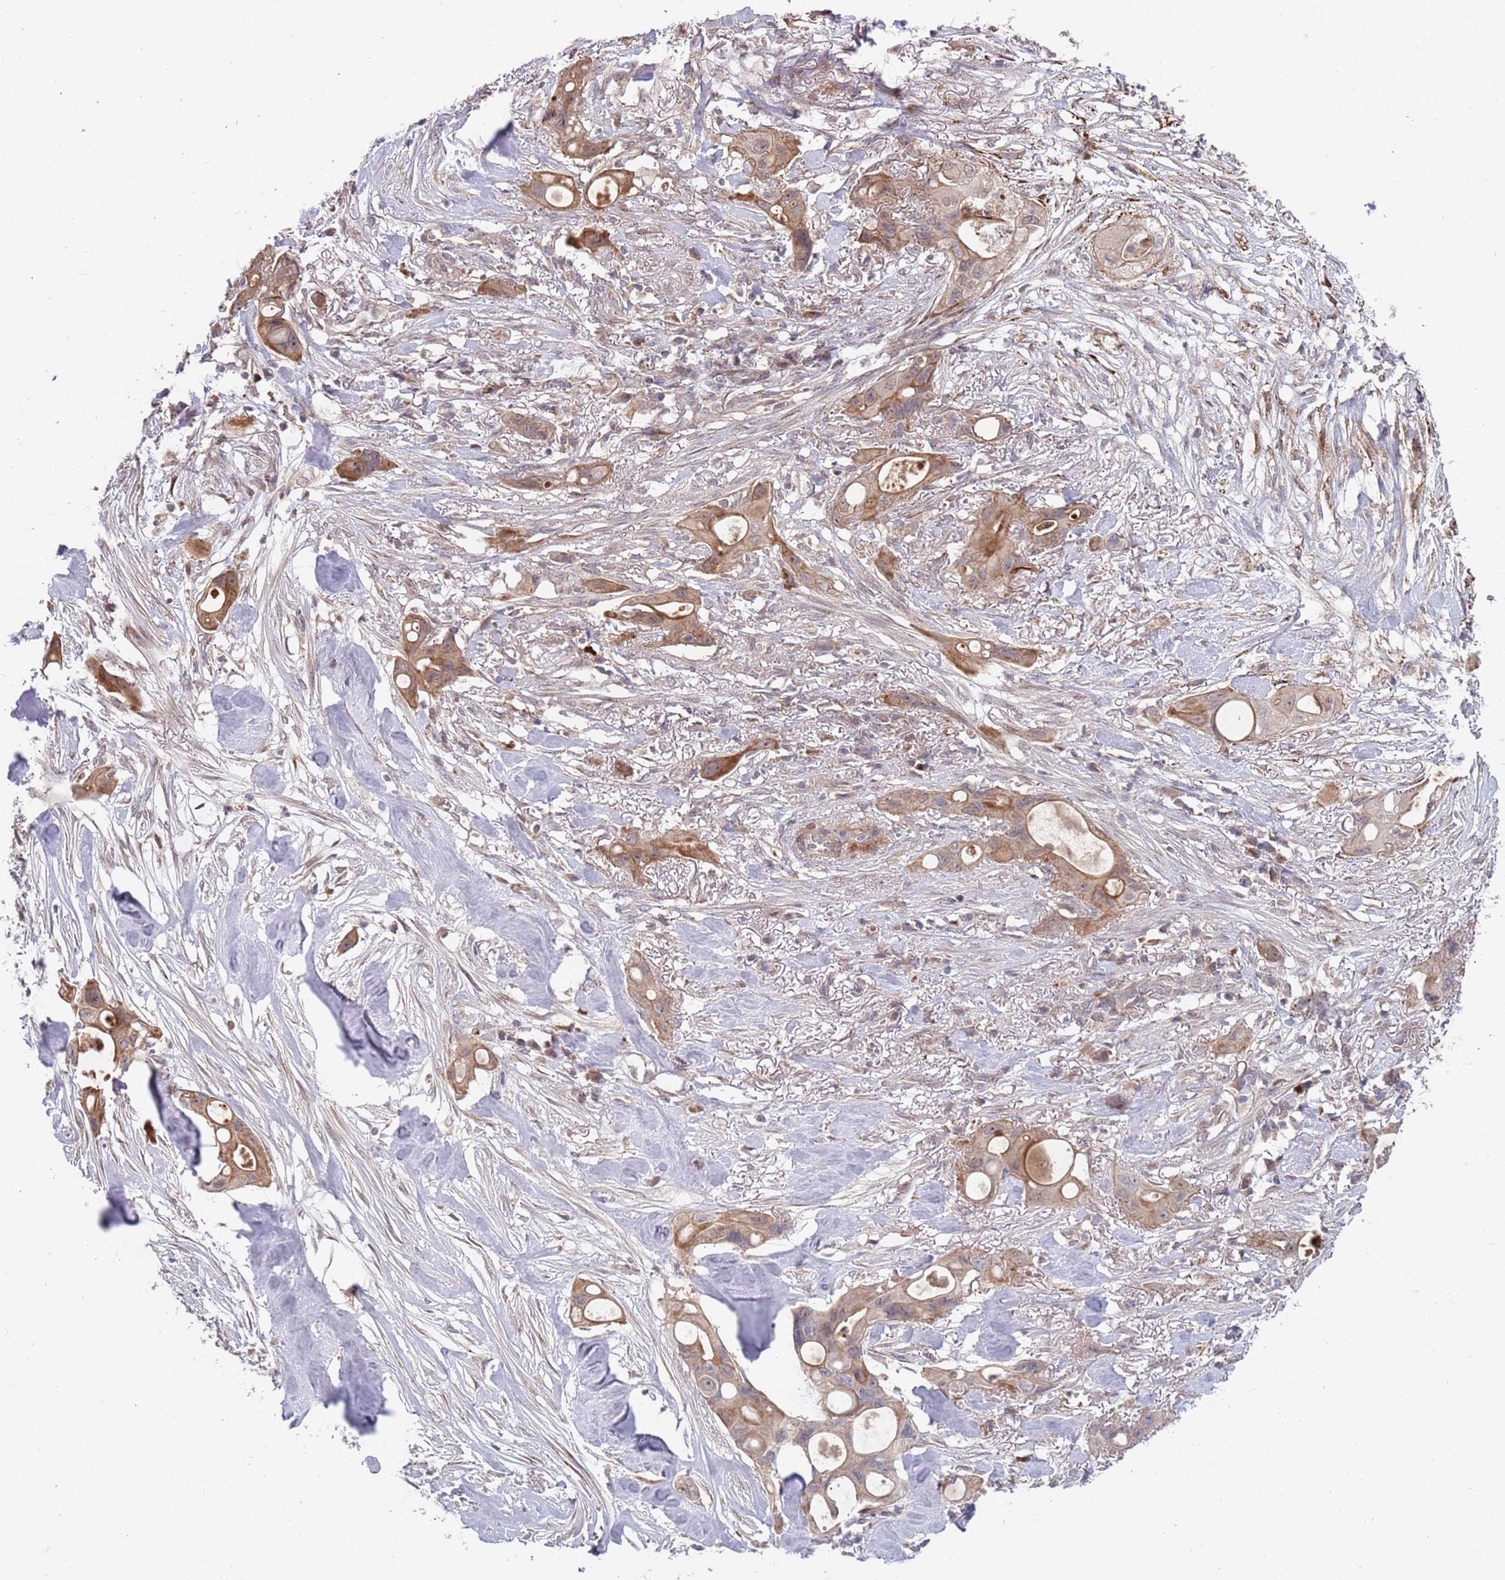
{"staining": {"intensity": "moderate", "quantity": "25%-75%", "location": "cytoplasmic/membranous"}, "tissue": "ovarian cancer", "cell_type": "Tumor cells", "image_type": "cancer", "snomed": [{"axis": "morphology", "description": "Cystadenocarcinoma, mucinous, NOS"}, {"axis": "topography", "description": "Ovary"}], "caption": "Brown immunohistochemical staining in ovarian mucinous cystadenocarcinoma demonstrates moderate cytoplasmic/membranous positivity in about 25%-75% of tumor cells. (Brightfield microscopy of DAB IHC at high magnification).", "gene": "NT5DC4", "patient": {"sex": "female", "age": 70}}